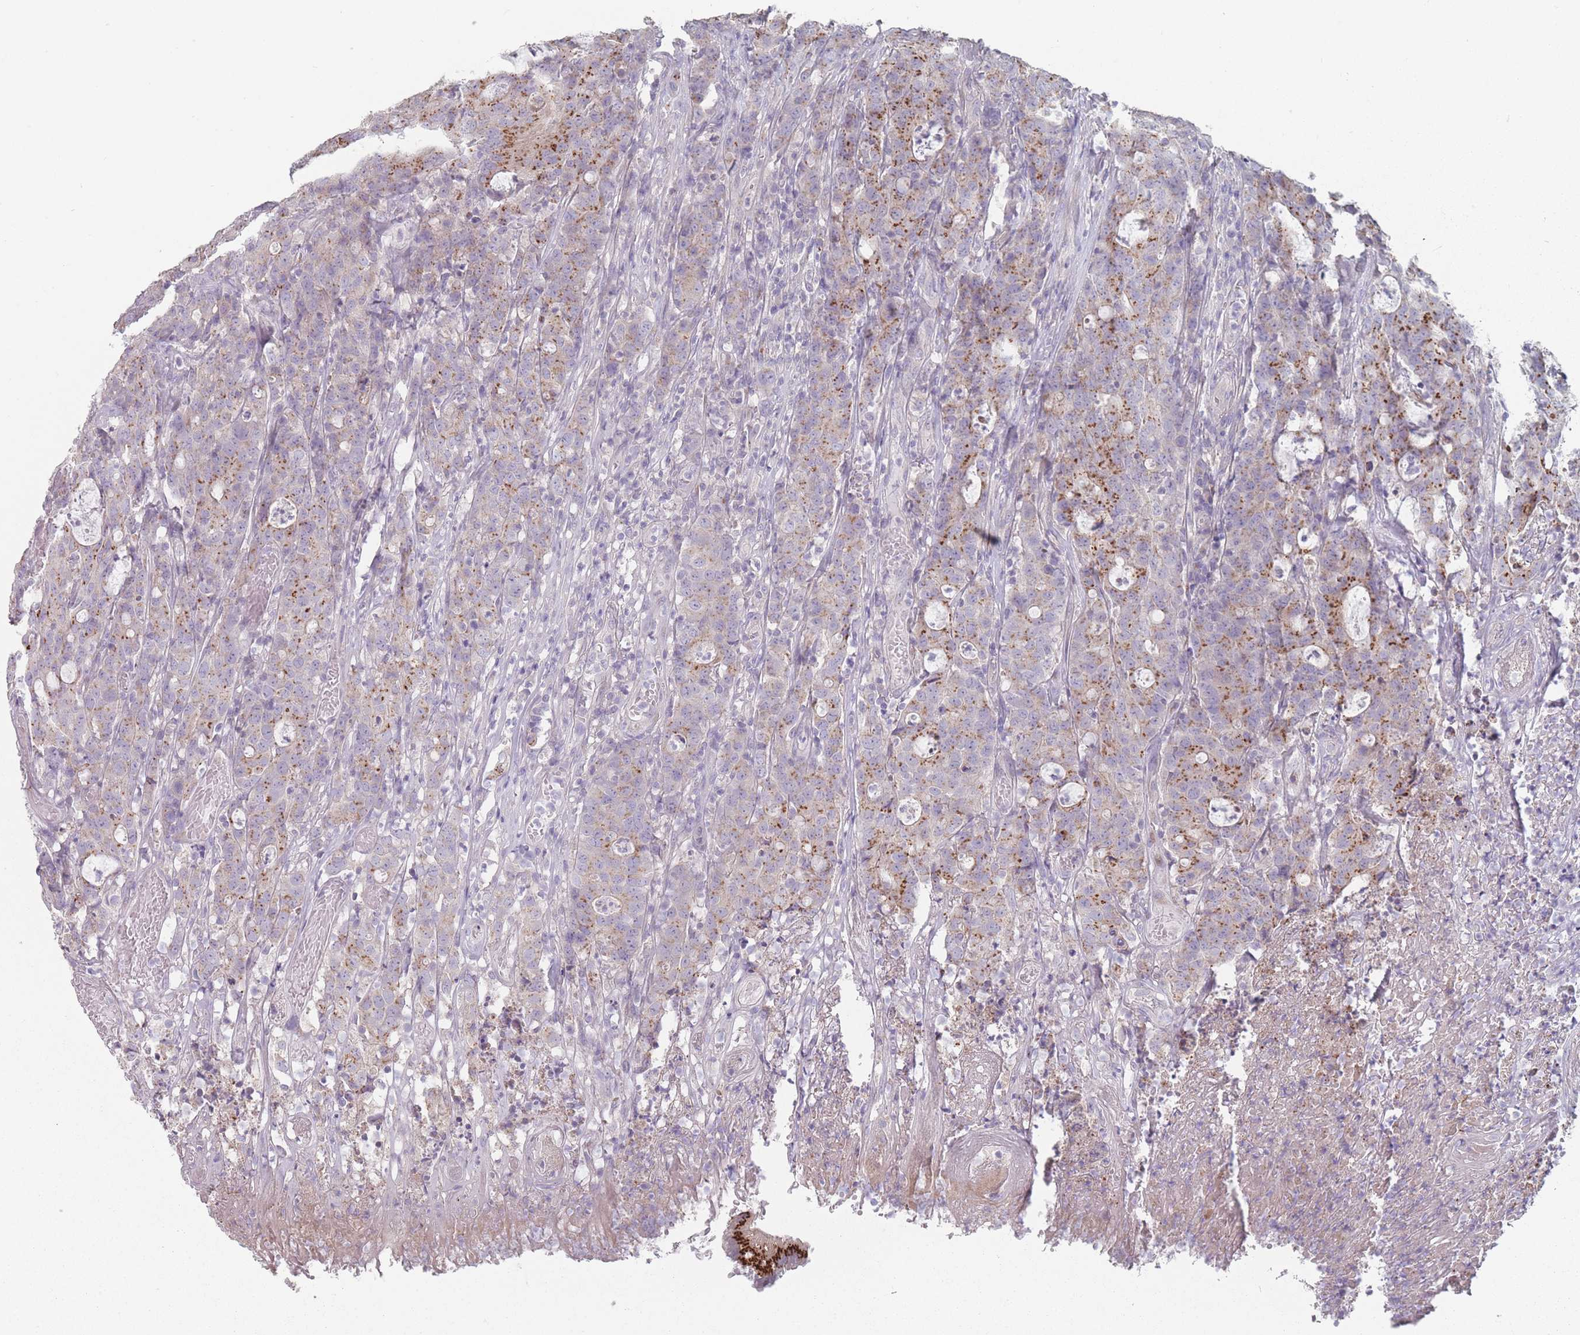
{"staining": {"intensity": "moderate", "quantity": "25%-75%", "location": "cytoplasmic/membranous"}, "tissue": "colorectal cancer", "cell_type": "Tumor cells", "image_type": "cancer", "snomed": [{"axis": "morphology", "description": "Adenocarcinoma, NOS"}, {"axis": "topography", "description": "Colon"}], "caption": "This micrograph exhibits colorectal cancer stained with IHC to label a protein in brown. The cytoplasmic/membranous of tumor cells show moderate positivity for the protein. Nuclei are counter-stained blue.", "gene": "AKAIN1", "patient": {"sex": "male", "age": 83}}